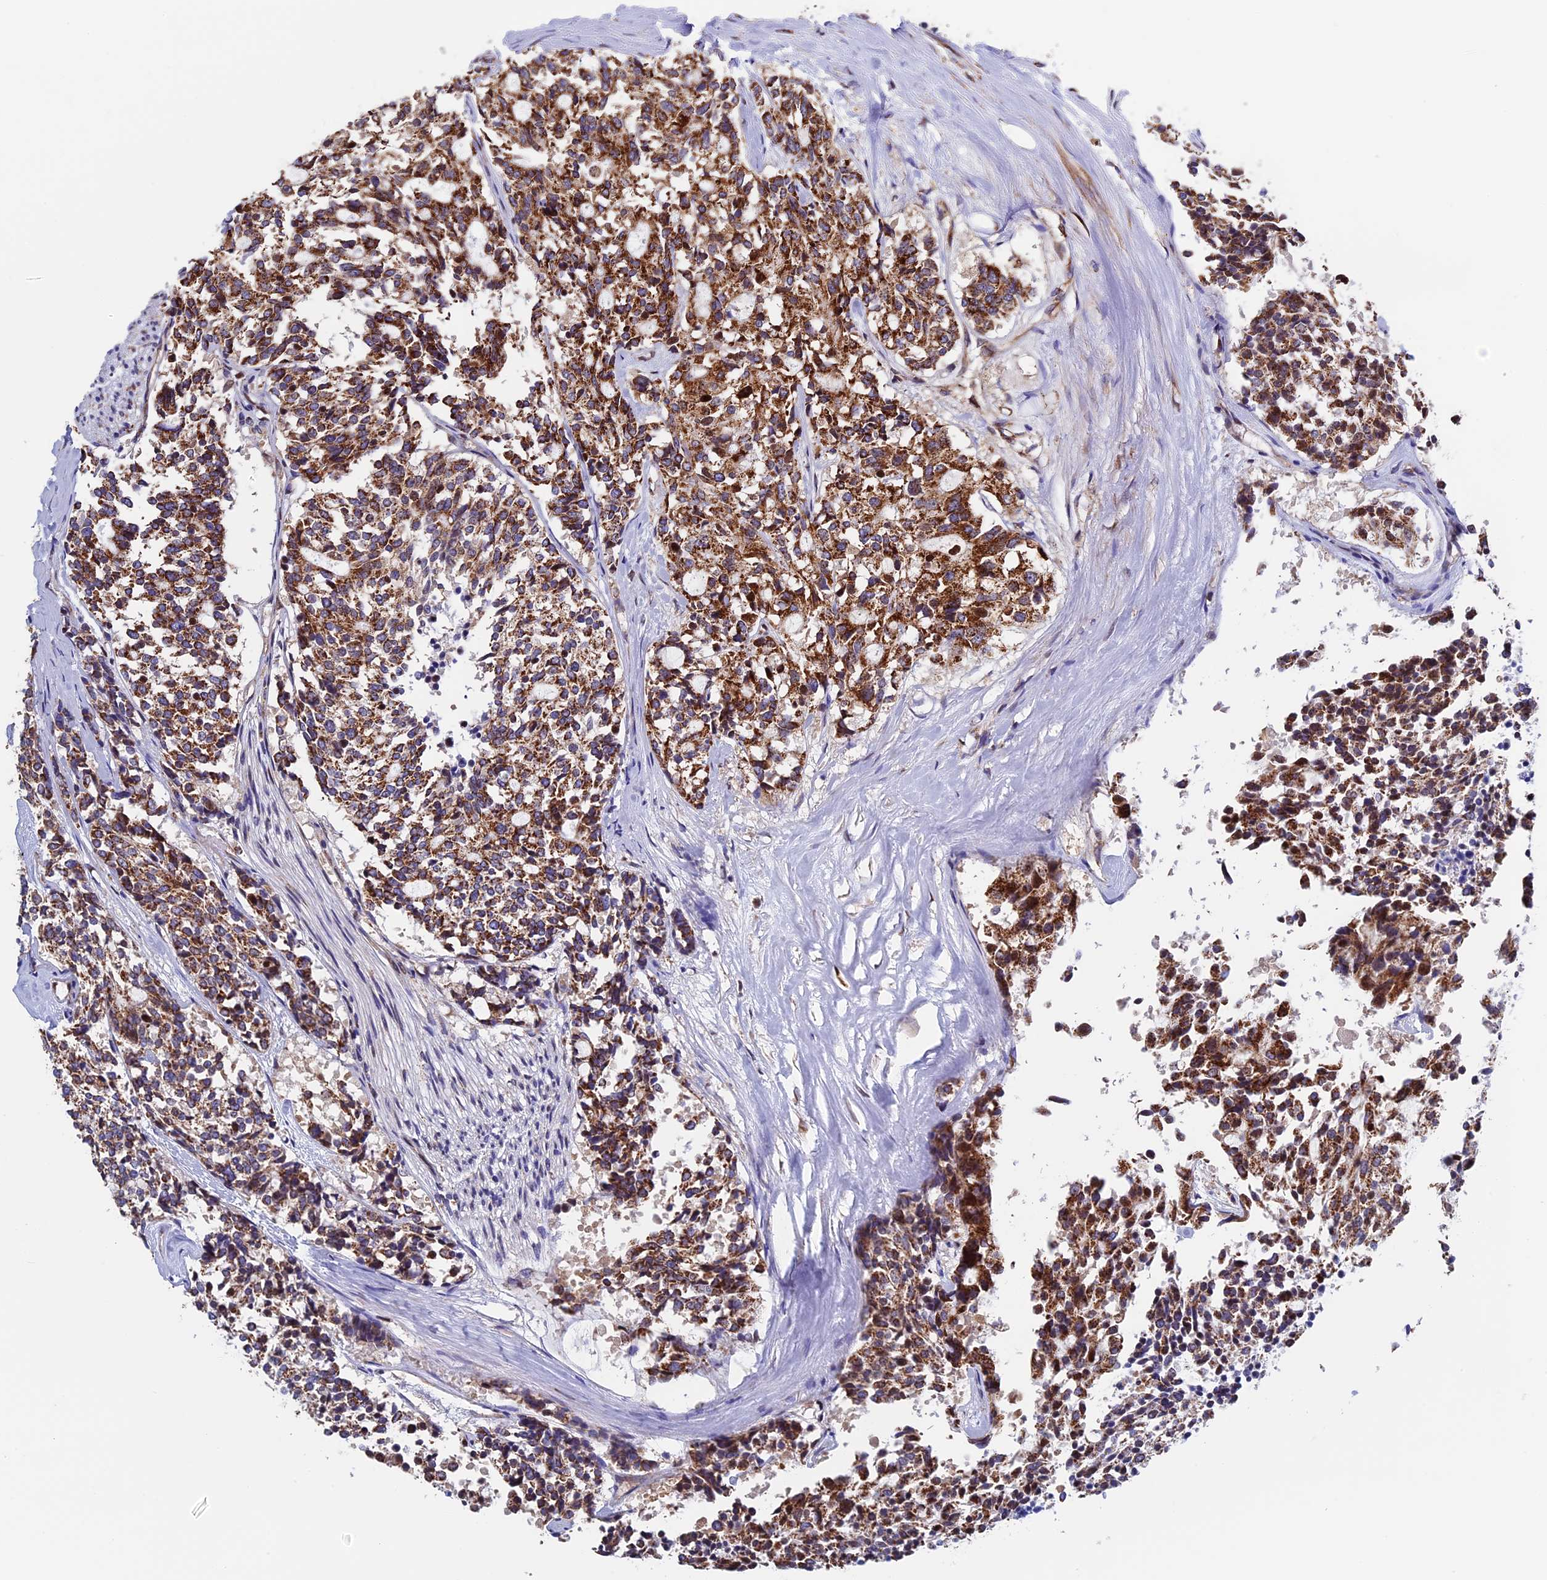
{"staining": {"intensity": "strong", "quantity": ">75%", "location": "cytoplasmic/membranous"}, "tissue": "carcinoid", "cell_type": "Tumor cells", "image_type": "cancer", "snomed": [{"axis": "morphology", "description": "Carcinoid, malignant, NOS"}, {"axis": "topography", "description": "Pancreas"}], "caption": "About >75% of tumor cells in human malignant carcinoid demonstrate strong cytoplasmic/membranous protein staining as visualized by brown immunohistochemical staining.", "gene": "SLC9A5", "patient": {"sex": "female", "age": 54}}